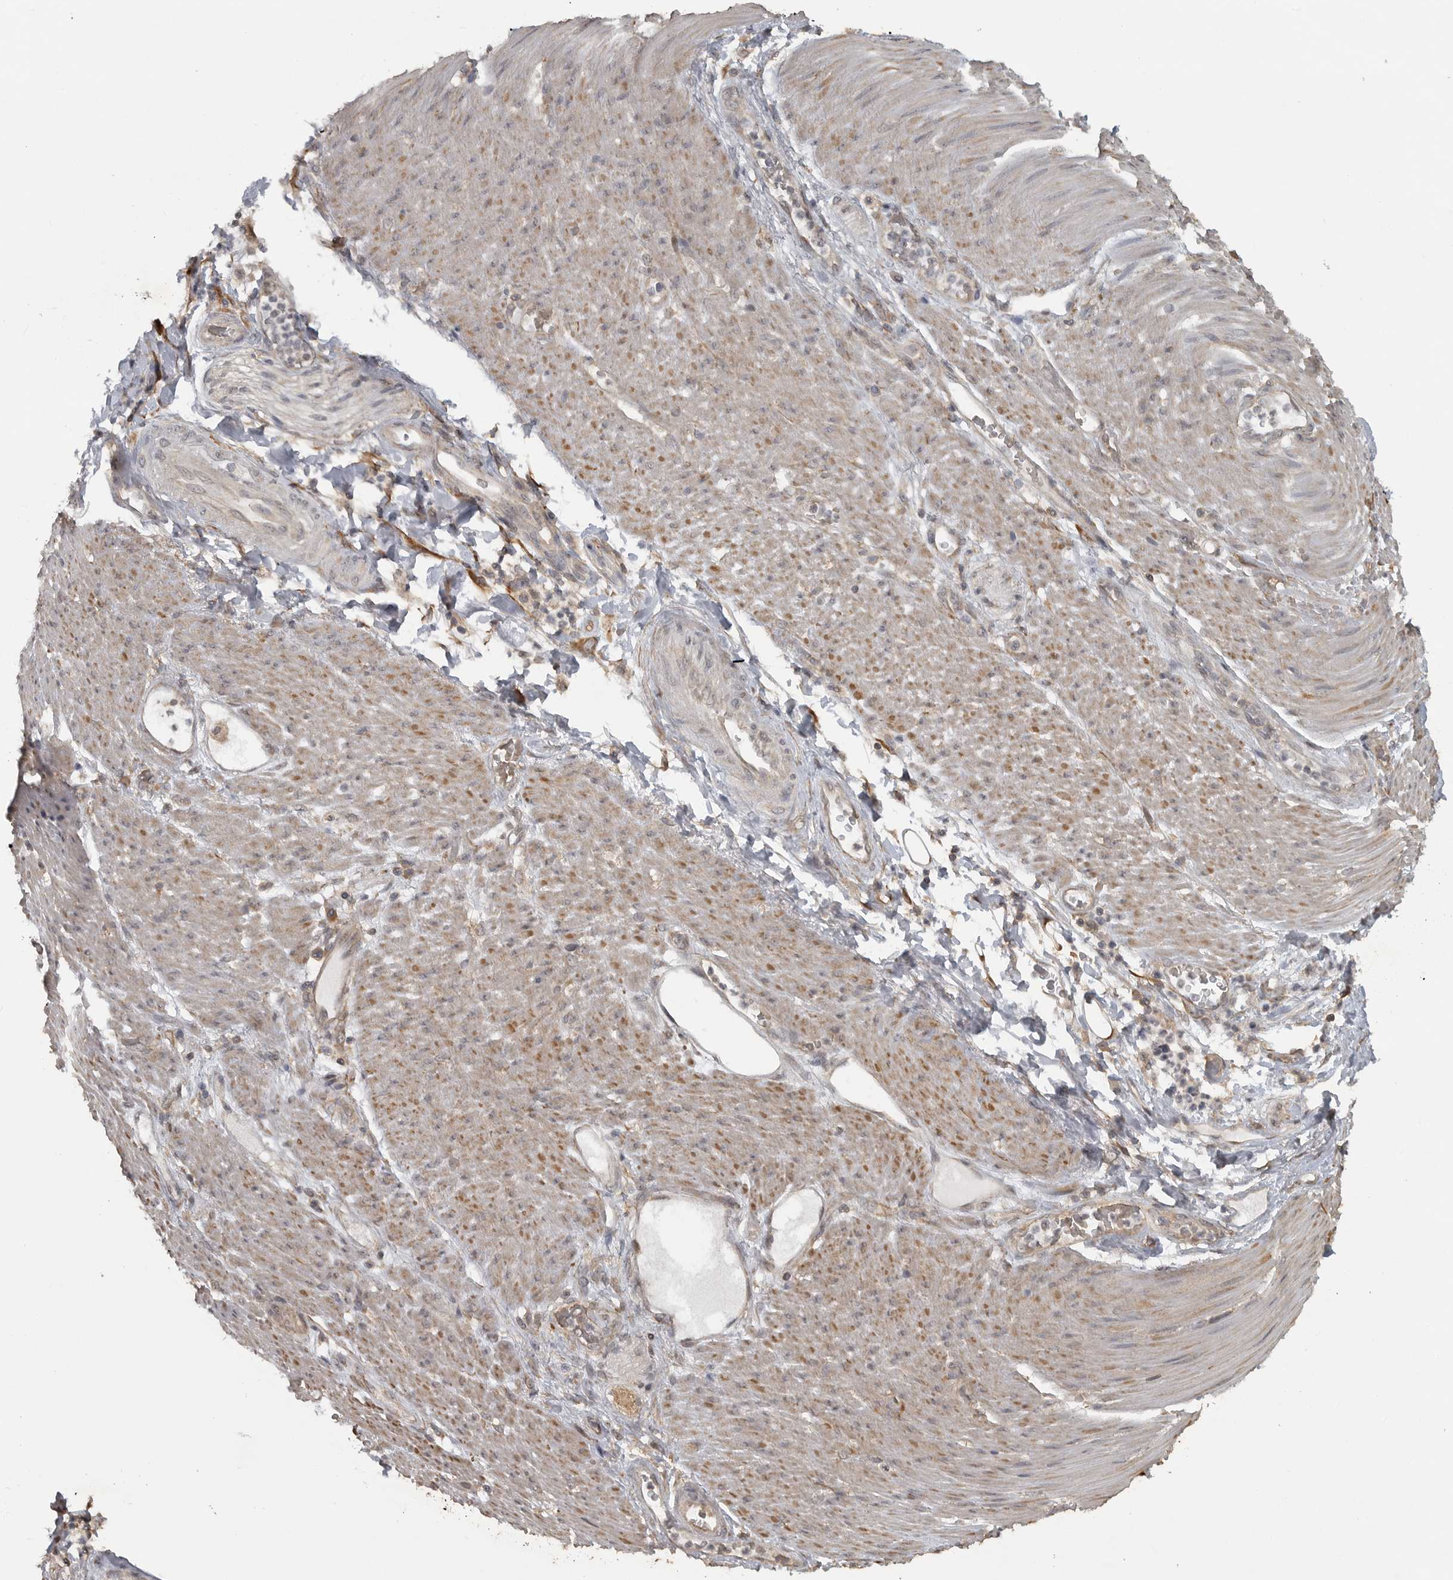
{"staining": {"intensity": "weak", "quantity": "<25%", "location": "cytoplasmic/membranous"}, "tissue": "stomach cancer", "cell_type": "Tumor cells", "image_type": "cancer", "snomed": [{"axis": "morphology", "description": "Adenocarcinoma, NOS"}, {"axis": "topography", "description": "Stomach"}], "caption": "Tumor cells are negative for protein expression in human stomach cancer (adenocarcinoma).", "gene": "LLGL1", "patient": {"sex": "female", "age": 73}}